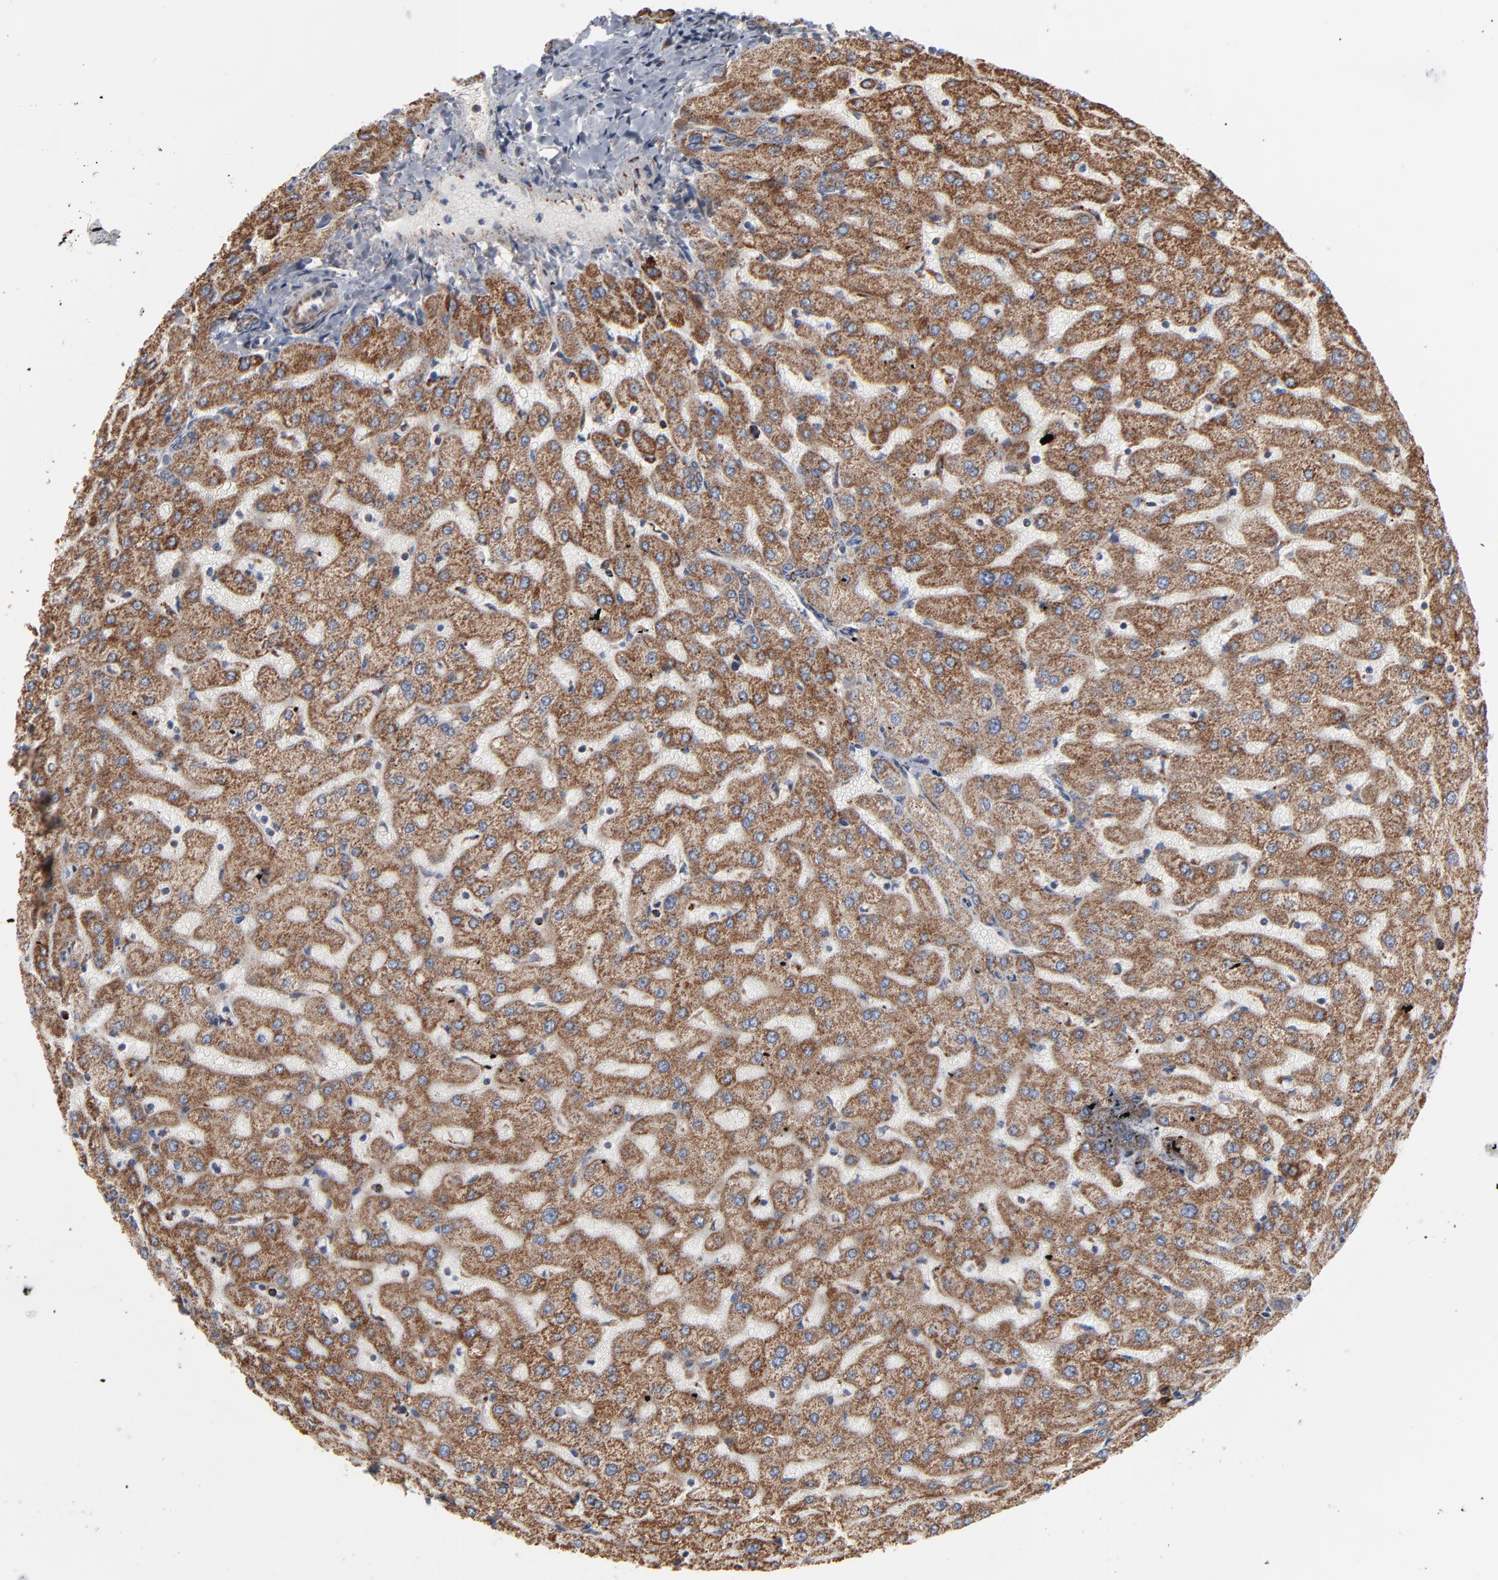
{"staining": {"intensity": "strong", "quantity": ">75%", "location": "cytoplasmic/membranous"}, "tissue": "liver", "cell_type": "Cholangiocytes", "image_type": "normal", "snomed": [{"axis": "morphology", "description": "Normal tissue, NOS"}, {"axis": "morphology", "description": "Fibrosis, NOS"}, {"axis": "topography", "description": "Liver"}], "caption": "Cholangiocytes show strong cytoplasmic/membranous staining in about >75% of cells in unremarkable liver.", "gene": "UQCRC1", "patient": {"sex": "female", "age": 29}}